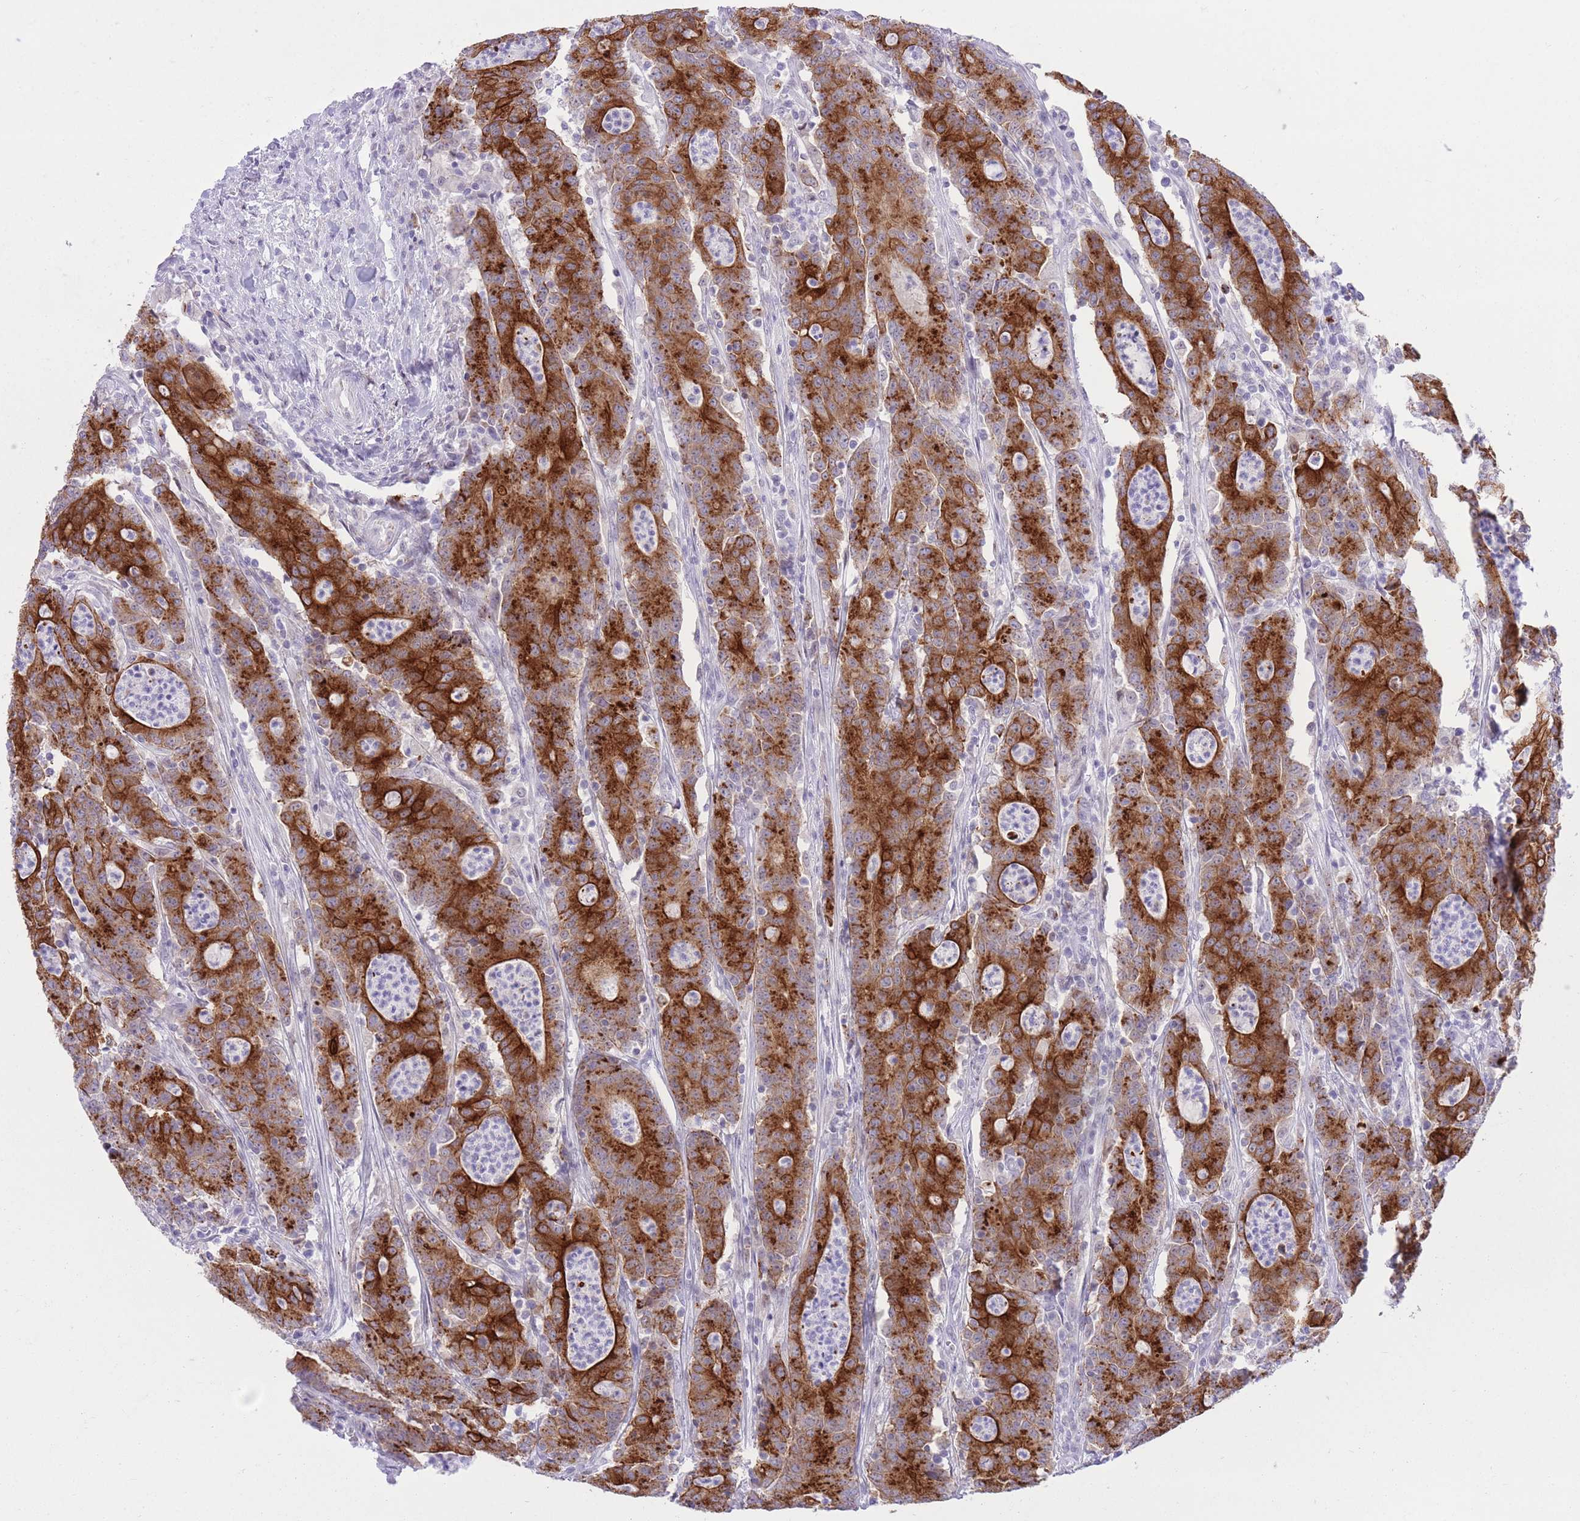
{"staining": {"intensity": "strong", "quantity": ">75%", "location": "cytoplasmic/membranous"}, "tissue": "colorectal cancer", "cell_type": "Tumor cells", "image_type": "cancer", "snomed": [{"axis": "morphology", "description": "Adenocarcinoma, NOS"}, {"axis": "topography", "description": "Colon"}], "caption": "Strong cytoplasmic/membranous staining is identified in about >75% of tumor cells in colorectal cancer.", "gene": "MEIS3", "patient": {"sex": "male", "age": 83}}